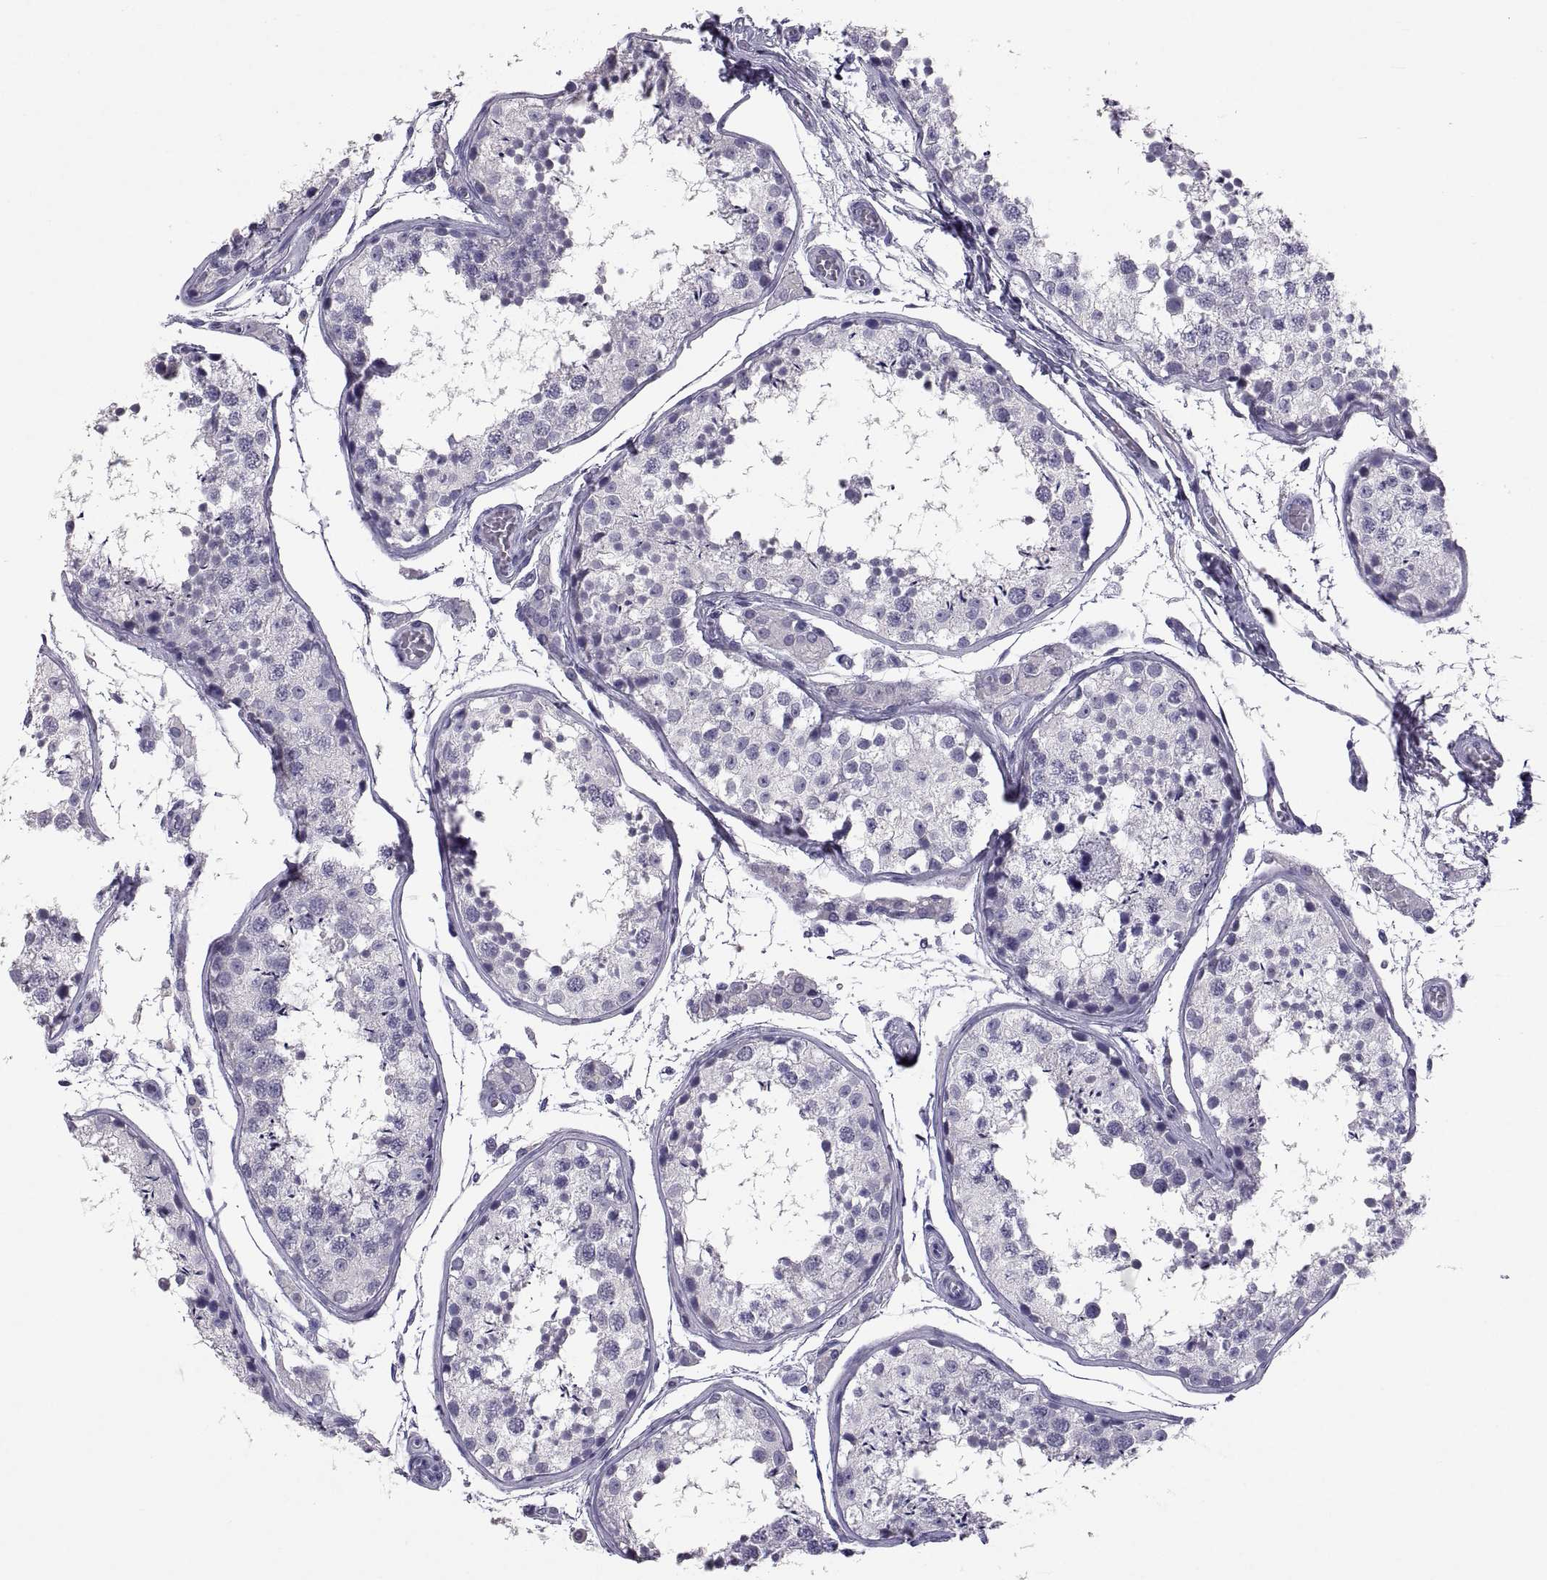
{"staining": {"intensity": "negative", "quantity": "none", "location": "none"}, "tissue": "testis", "cell_type": "Cells in seminiferous ducts", "image_type": "normal", "snomed": [{"axis": "morphology", "description": "Normal tissue, NOS"}, {"axis": "topography", "description": "Testis"}], "caption": "This micrograph is of benign testis stained with immunohistochemistry (IHC) to label a protein in brown with the nuclei are counter-stained blue. There is no positivity in cells in seminiferous ducts.", "gene": "SOX21", "patient": {"sex": "male", "age": 29}}